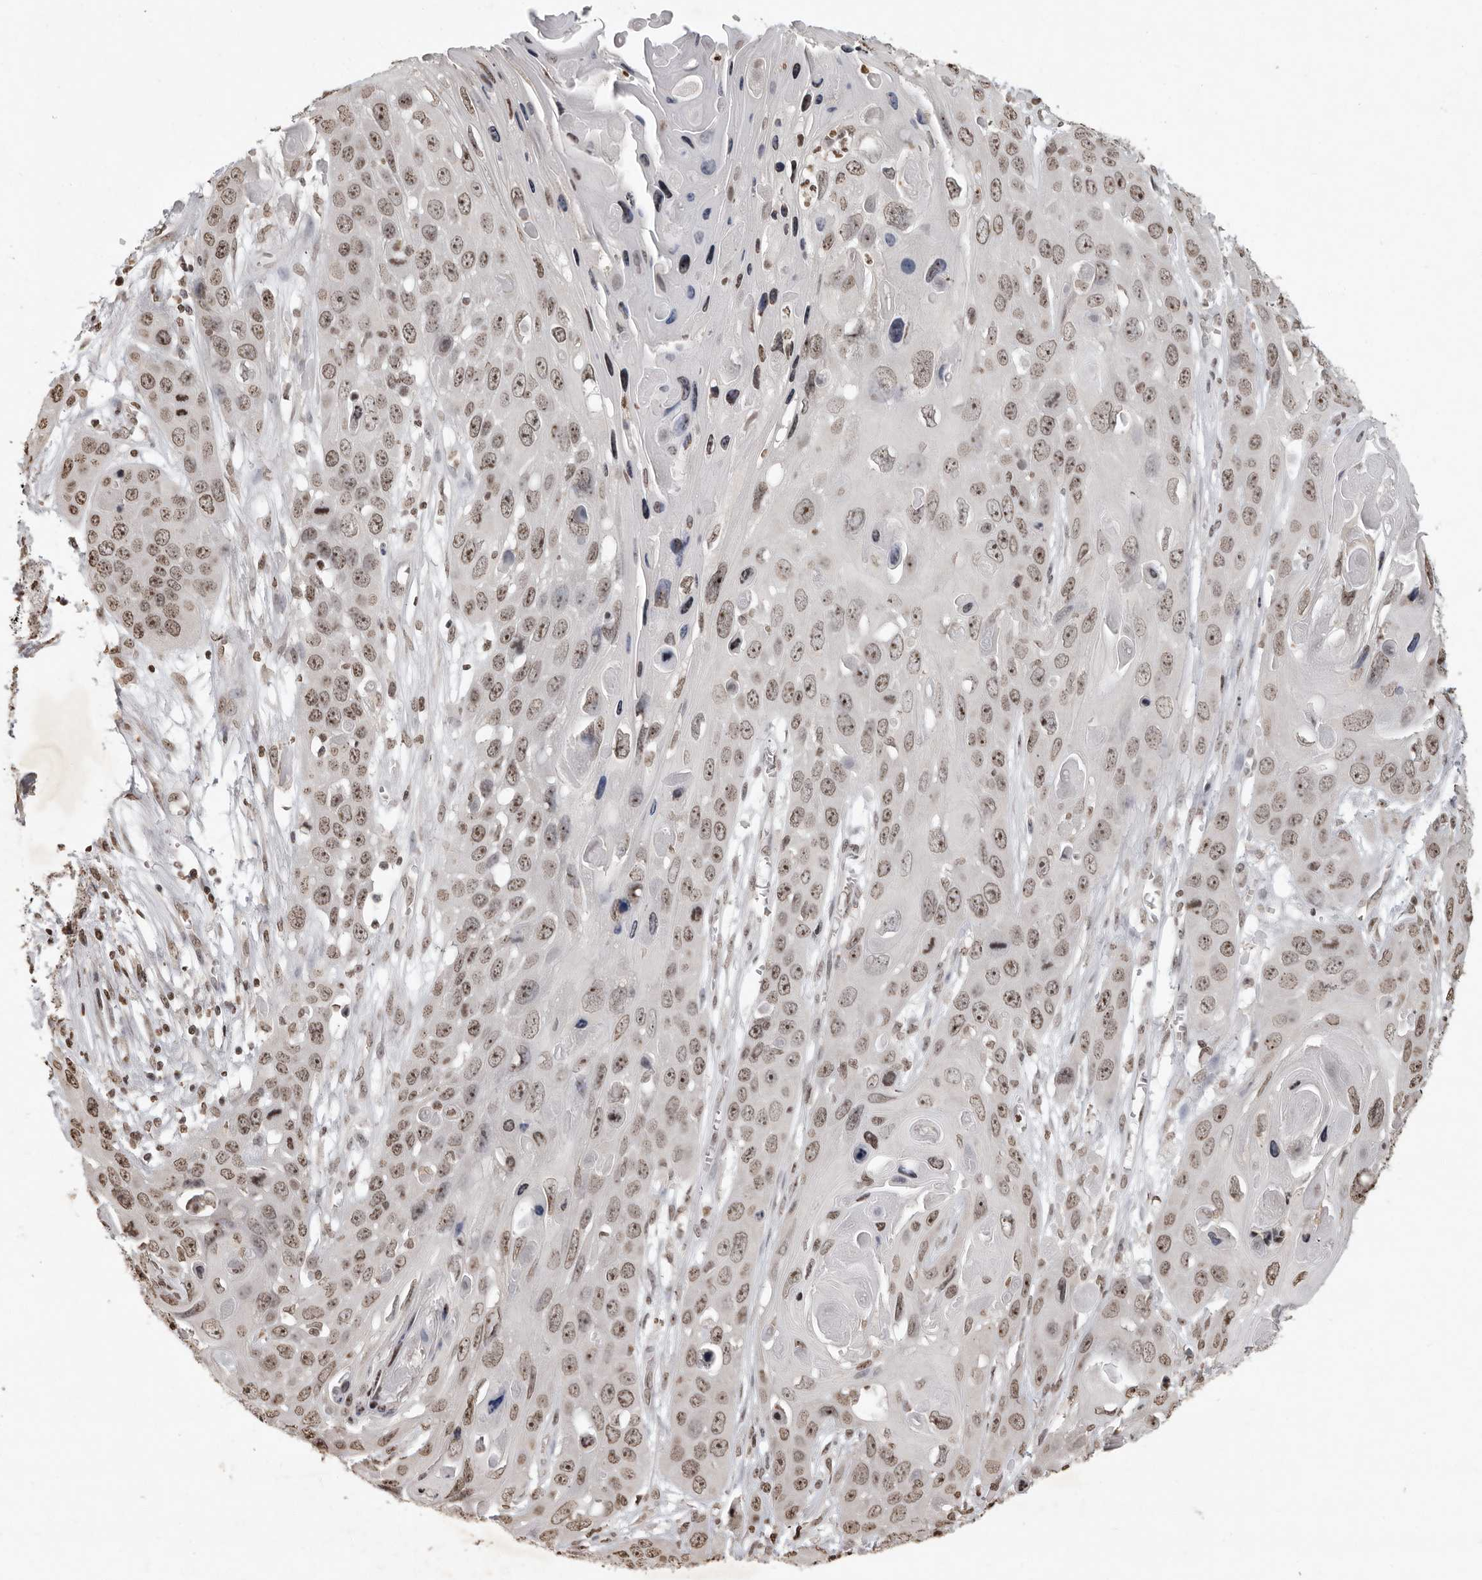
{"staining": {"intensity": "weak", "quantity": ">75%", "location": "nuclear"}, "tissue": "skin cancer", "cell_type": "Tumor cells", "image_type": "cancer", "snomed": [{"axis": "morphology", "description": "Squamous cell carcinoma, NOS"}, {"axis": "topography", "description": "Skin"}], "caption": "IHC of skin cancer (squamous cell carcinoma) exhibits low levels of weak nuclear positivity in approximately >75% of tumor cells. The protein of interest is shown in brown color, while the nuclei are stained blue.", "gene": "WDR45", "patient": {"sex": "male", "age": 55}}